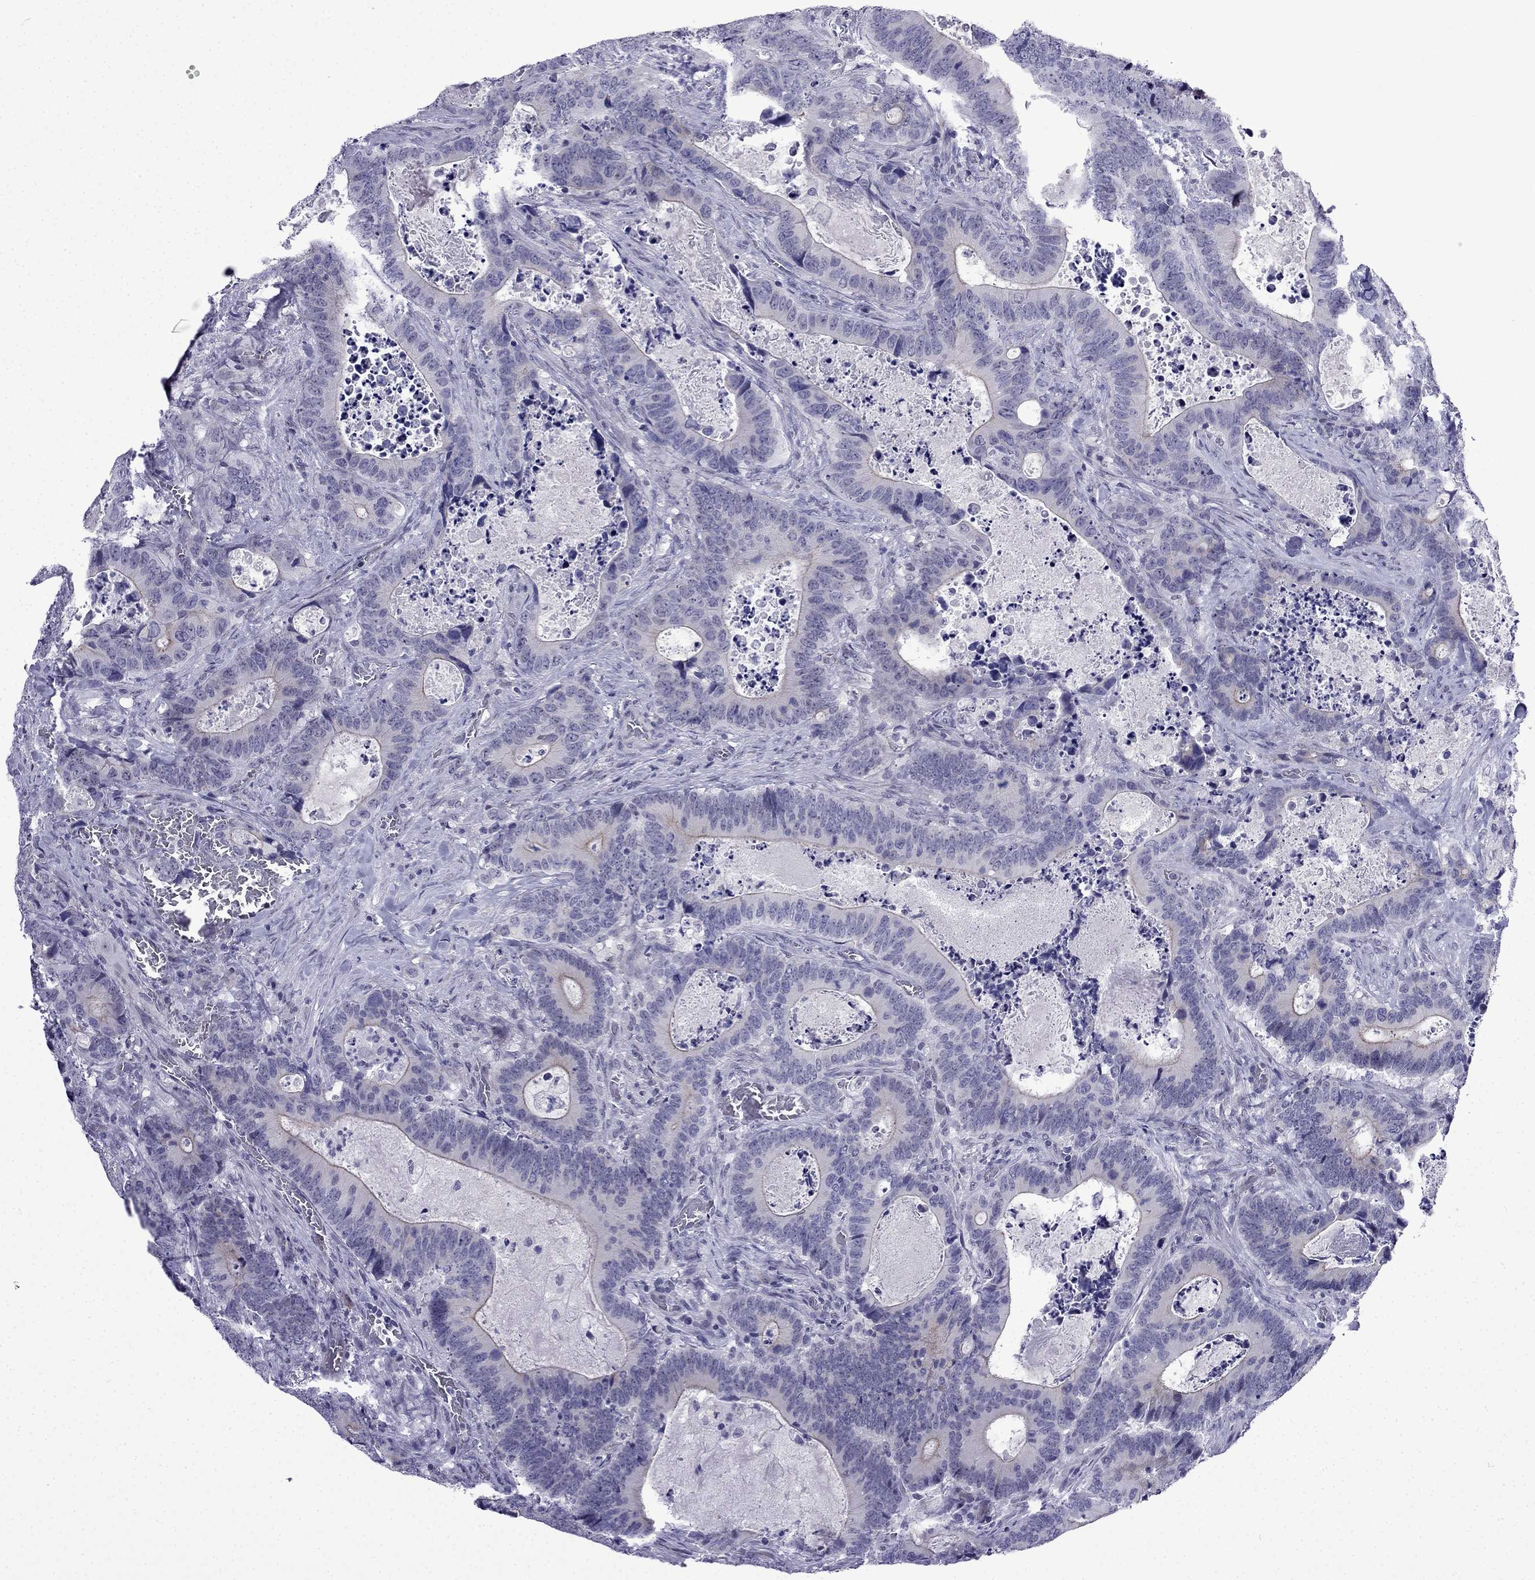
{"staining": {"intensity": "weak", "quantity": "<25%", "location": "cytoplasmic/membranous"}, "tissue": "colorectal cancer", "cell_type": "Tumor cells", "image_type": "cancer", "snomed": [{"axis": "morphology", "description": "Adenocarcinoma, NOS"}, {"axis": "topography", "description": "Colon"}], "caption": "This is an IHC histopathology image of colorectal adenocarcinoma. There is no staining in tumor cells.", "gene": "POM121L12", "patient": {"sex": "female", "age": 82}}